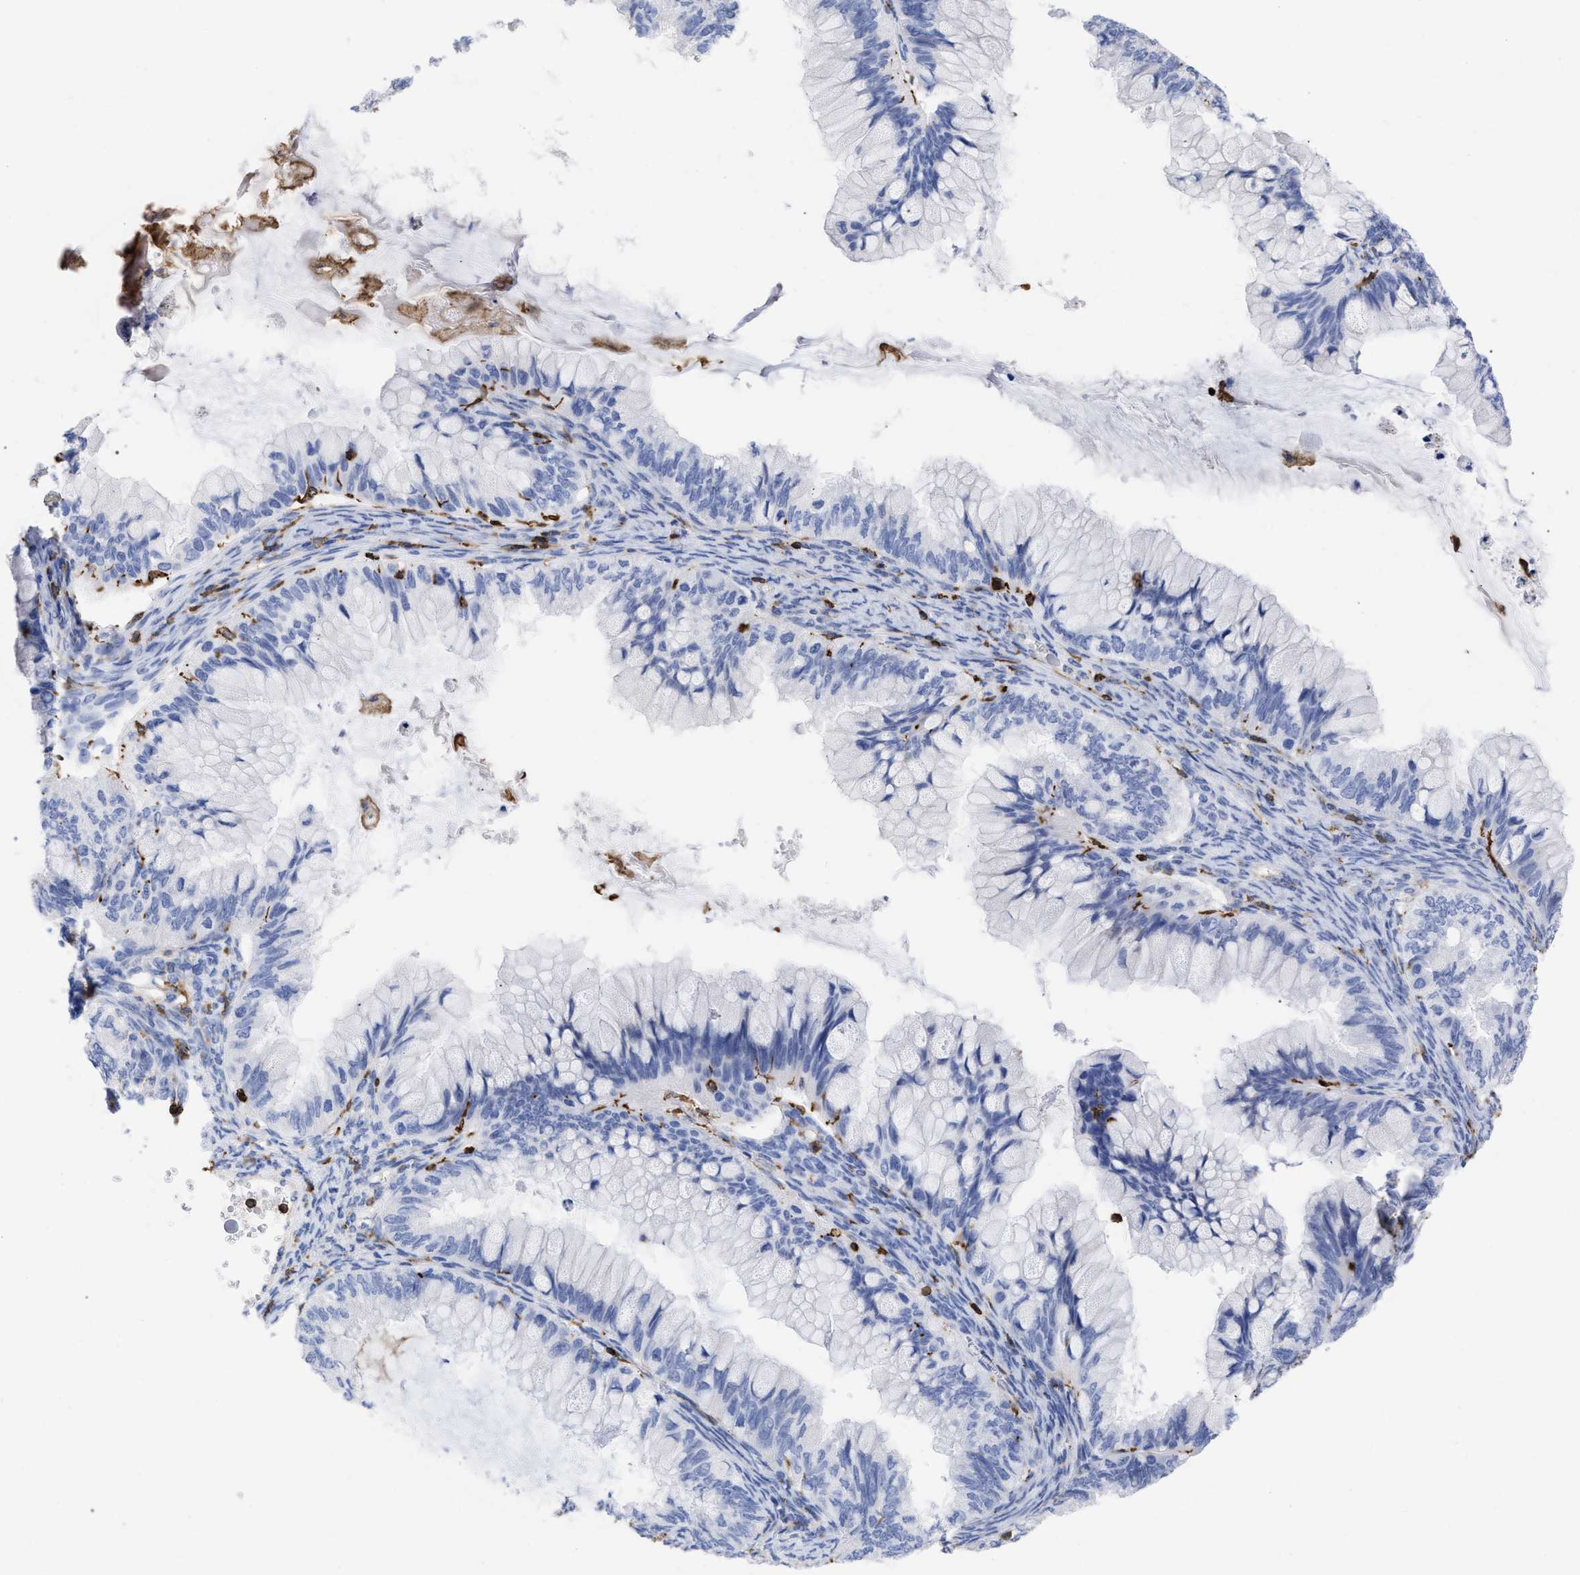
{"staining": {"intensity": "negative", "quantity": "none", "location": "none"}, "tissue": "ovarian cancer", "cell_type": "Tumor cells", "image_type": "cancer", "snomed": [{"axis": "morphology", "description": "Cystadenocarcinoma, mucinous, NOS"}, {"axis": "topography", "description": "Ovary"}], "caption": "An immunohistochemistry (IHC) photomicrograph of ovarian mucinous cystadenocarcinoma is shown. There is no staining in tumor cells of ovarian mucinous cystadenocarcinoma.", "gene": "HCLS1", "patient": {"sex": "female", "age": 80}}